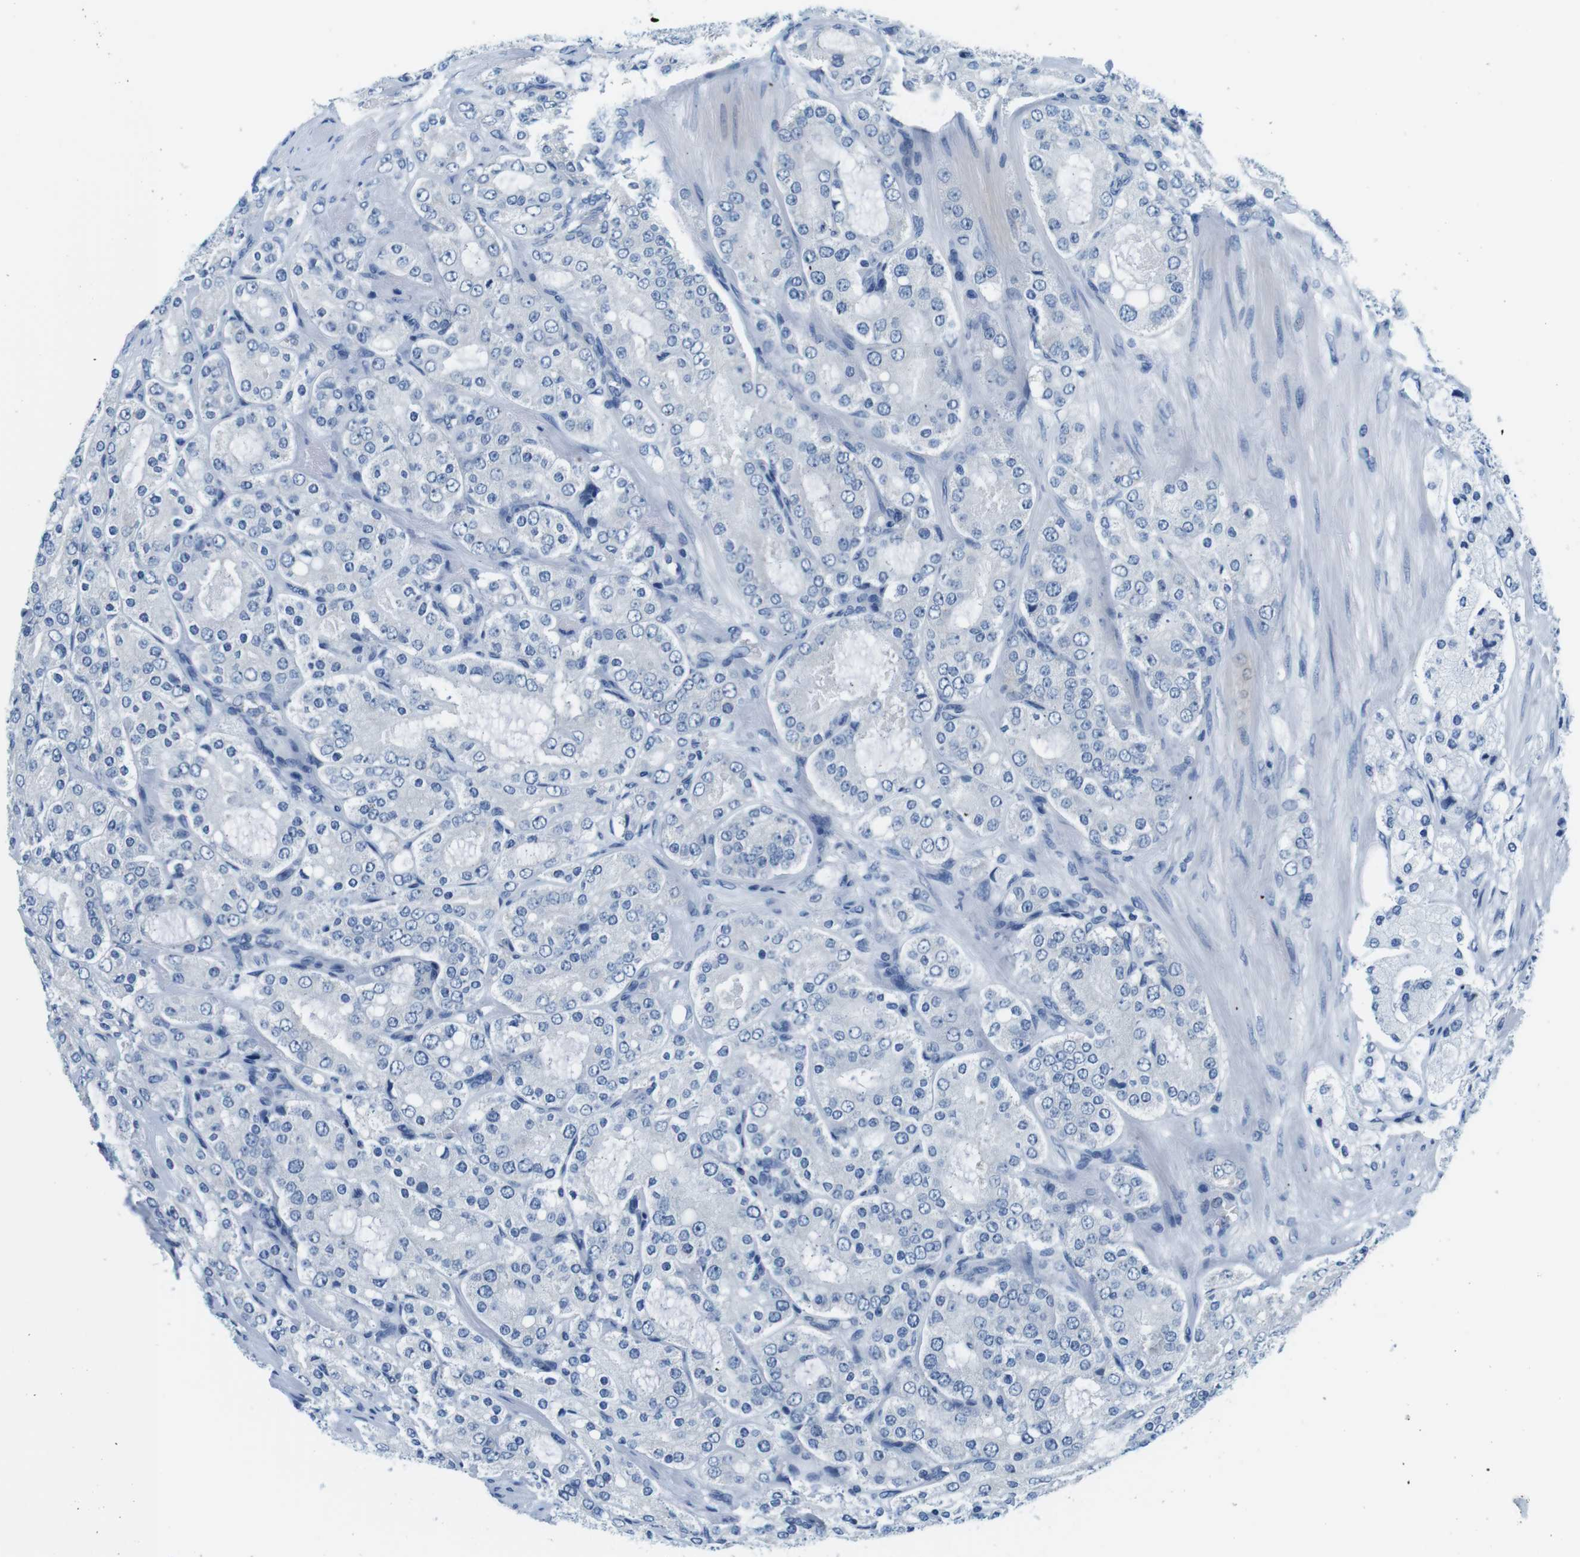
{"staining": {"intensity": "negative", "quantity": "none", "location": "none"}, "tissue": "prostate cancer", "cell_type": "Tumor cells", "image_type": "cancer", "snomed": [{"axis": "morphology", "description": "Adenocarcinoma, High grade"}, {"axis": "topography", "description": "Prostate"}], "caption": "Immunohistochemistry (IHC) histopathology image of neoplastic tissue: human high-grade adenocarcinoma (prostate) stained with DAB (3,3'-diaminobenzidine) shows no significant protein staining in tumor cells.", "gene": "EIF2B5", "patient": {"sex": "male", "age": 65}}